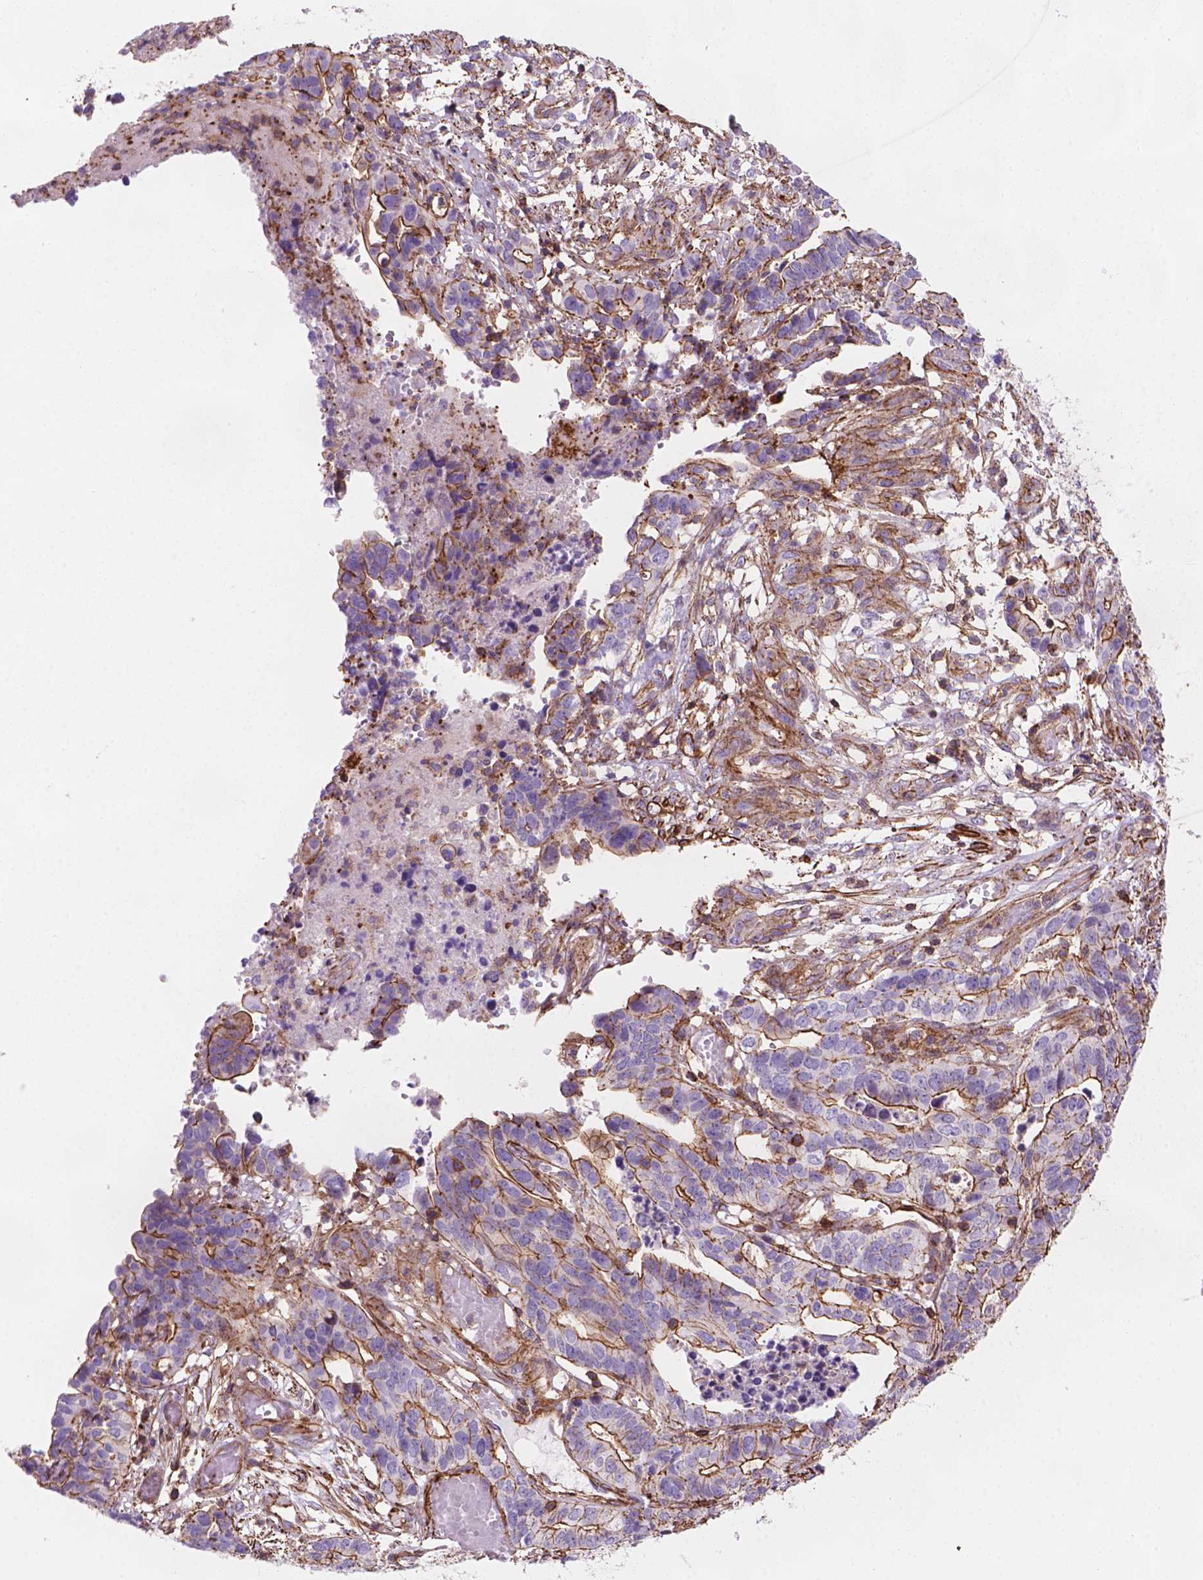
{"staining": {"intensity": "moderate", "quantity": "25%-75%", "location": "cytoplasmic/membranous"}, "tissue": "stomach cancer", "cell_type": "Tumor cells", "image_type": "cancer", "snomed": [{"axis": "morphology", "description": "Adenocarcinoma, NOS"}, {"axis": "topography", "description": "Stomach, upper"}], "caption": "DAB immunohistochemical staining of human stomach cancer shows moderate cytoplasmic/membranous protein staining in about 25%-75% of tumor cells. The protein is shown in brown color, while the nuclei are stained blue.", "gene": "PATJ", "patient": {"sex": "female", "age": 67}}